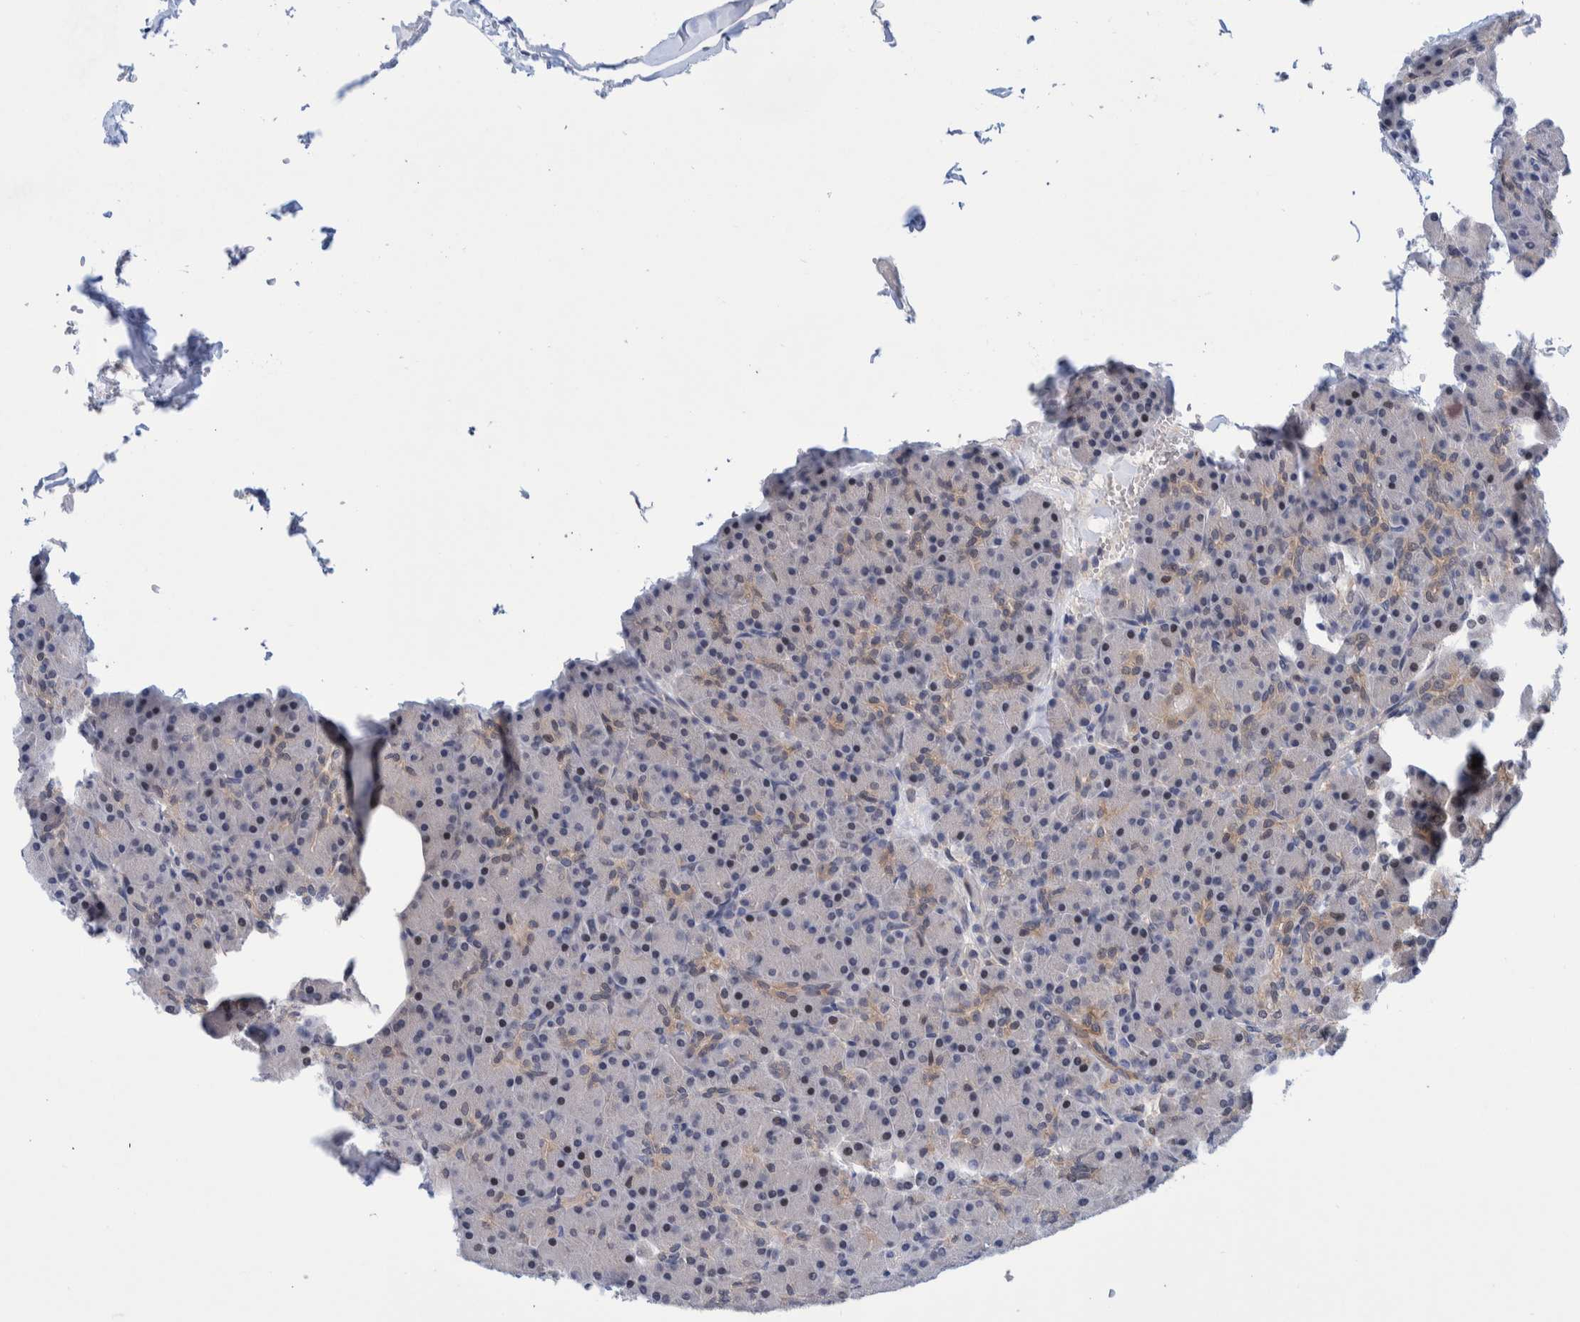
{"staining": {"intensity": "moderate", "quantity": "<25%", "location": "cytoplasmic/membranous"}, "tissue": "pancreas", "cell_type": "Exocrine glandular cells", "image_type": "normal", "snomed": [{"axis": "morphology", "description": "Normal tissue, NOS"}, {"axis": "topography", "description": "Pancreas"}], "caption": "Protein analysis of normal pancreas displays moderate cytoplasmic/membranous expression in approximately <25% of exocrine glandular cells. Nuclei are stained in blue.", "gene": "PFAS", "patient": {"sex": "female", "age": 43}}